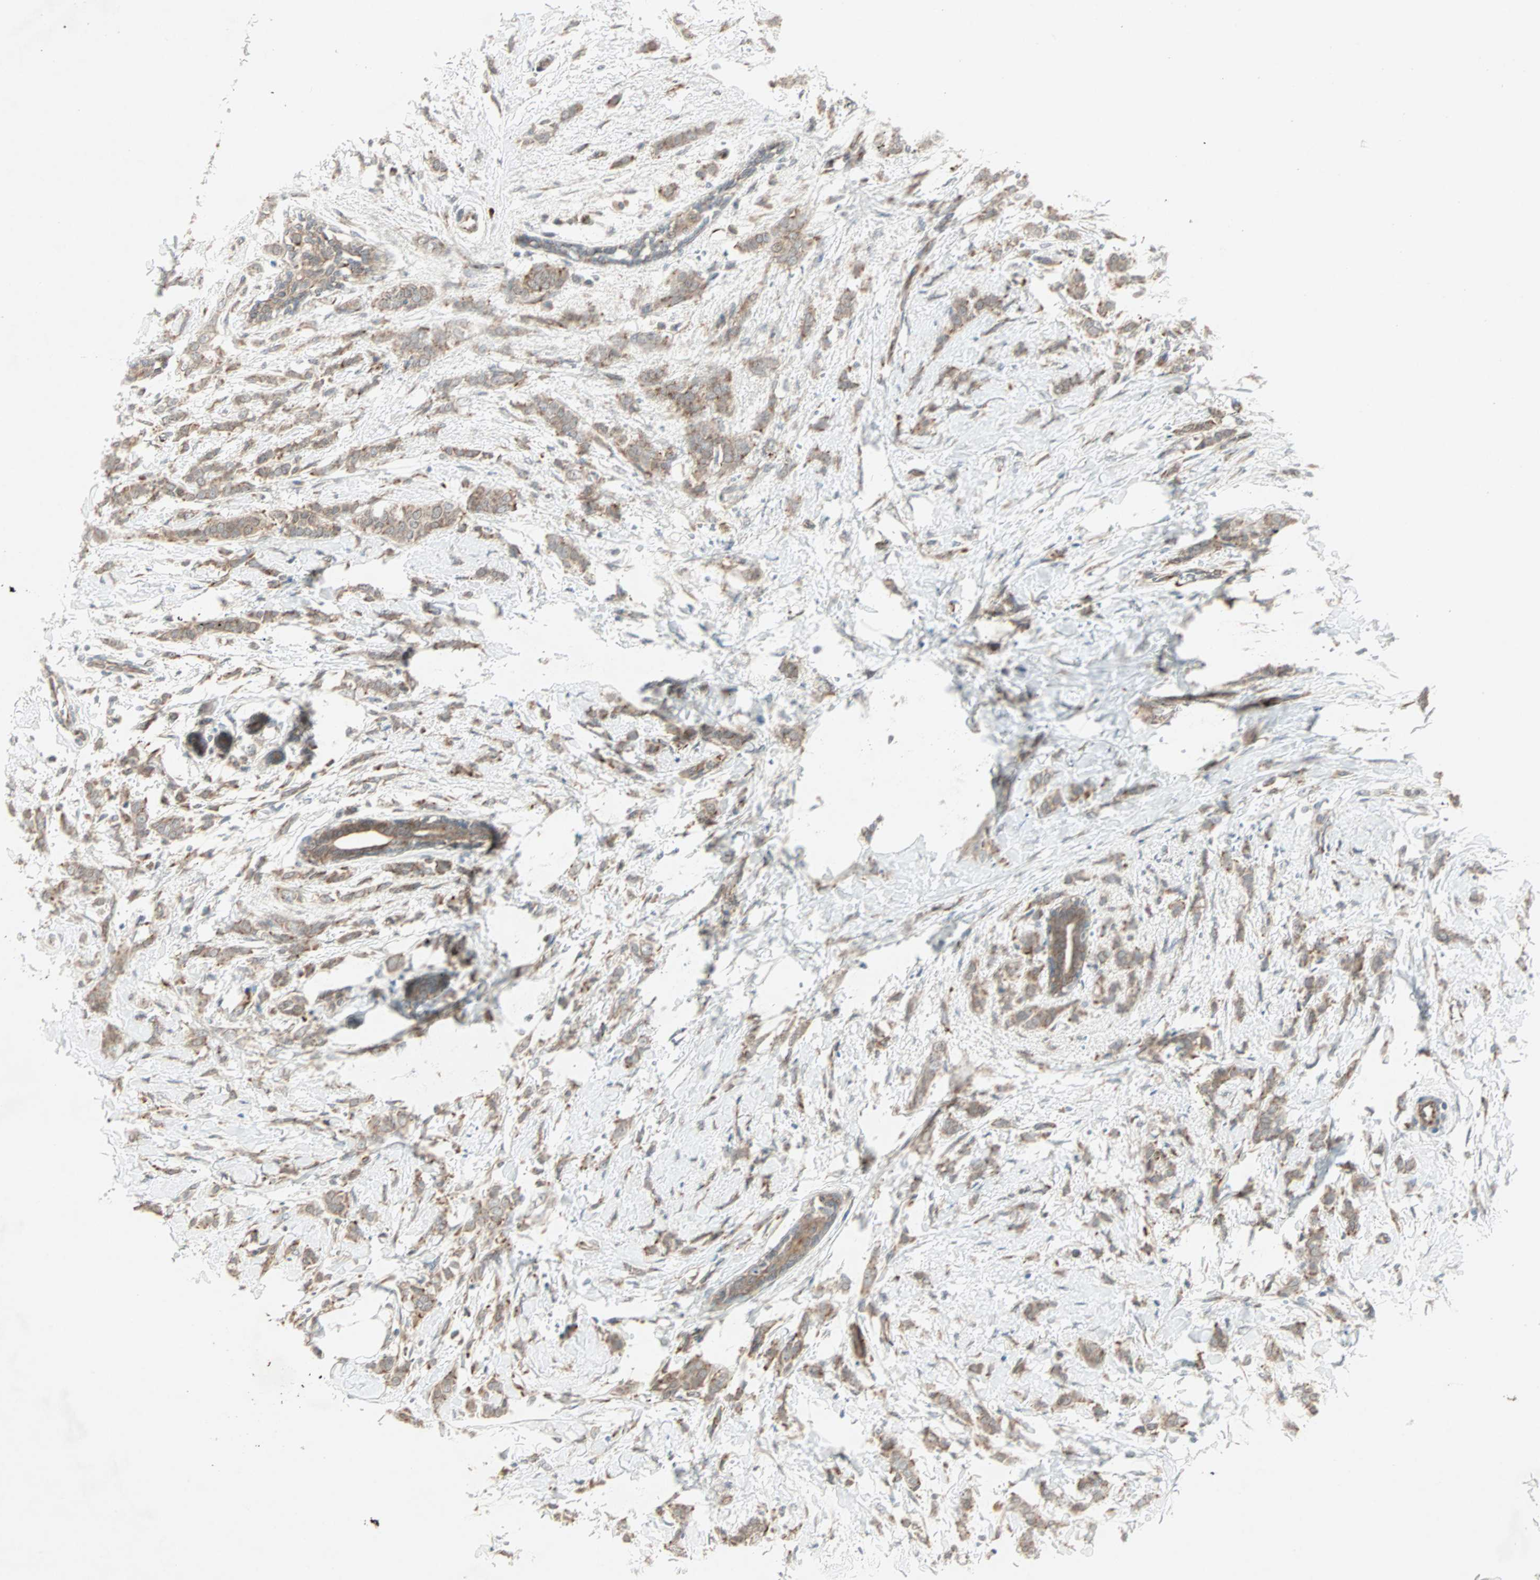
{"staining": {"intensity": "moderate", "quantity": ">75%", "location": "cytoplasmic/membranous"}, "tissue": "breast cancer", "cell_type": "Tumor cells", "image_type": "cancer", "snomed": [{"axis": "morphology", "description": "Lobular carcinoma, in situ"}, {"axis": "morphology", "description": "Lobular carcinoma"}, {"axis": "topography", "description": "Breast"}], "caption": "About >75% of tumor cells in breast lobular carcinoma in situ show moderate cytoplasmic/membranous protein positivity as visualized by brown immunohistochemical staining.", "gene": "ZNF37A", "patient": {"sex": "female", "age": 41}}